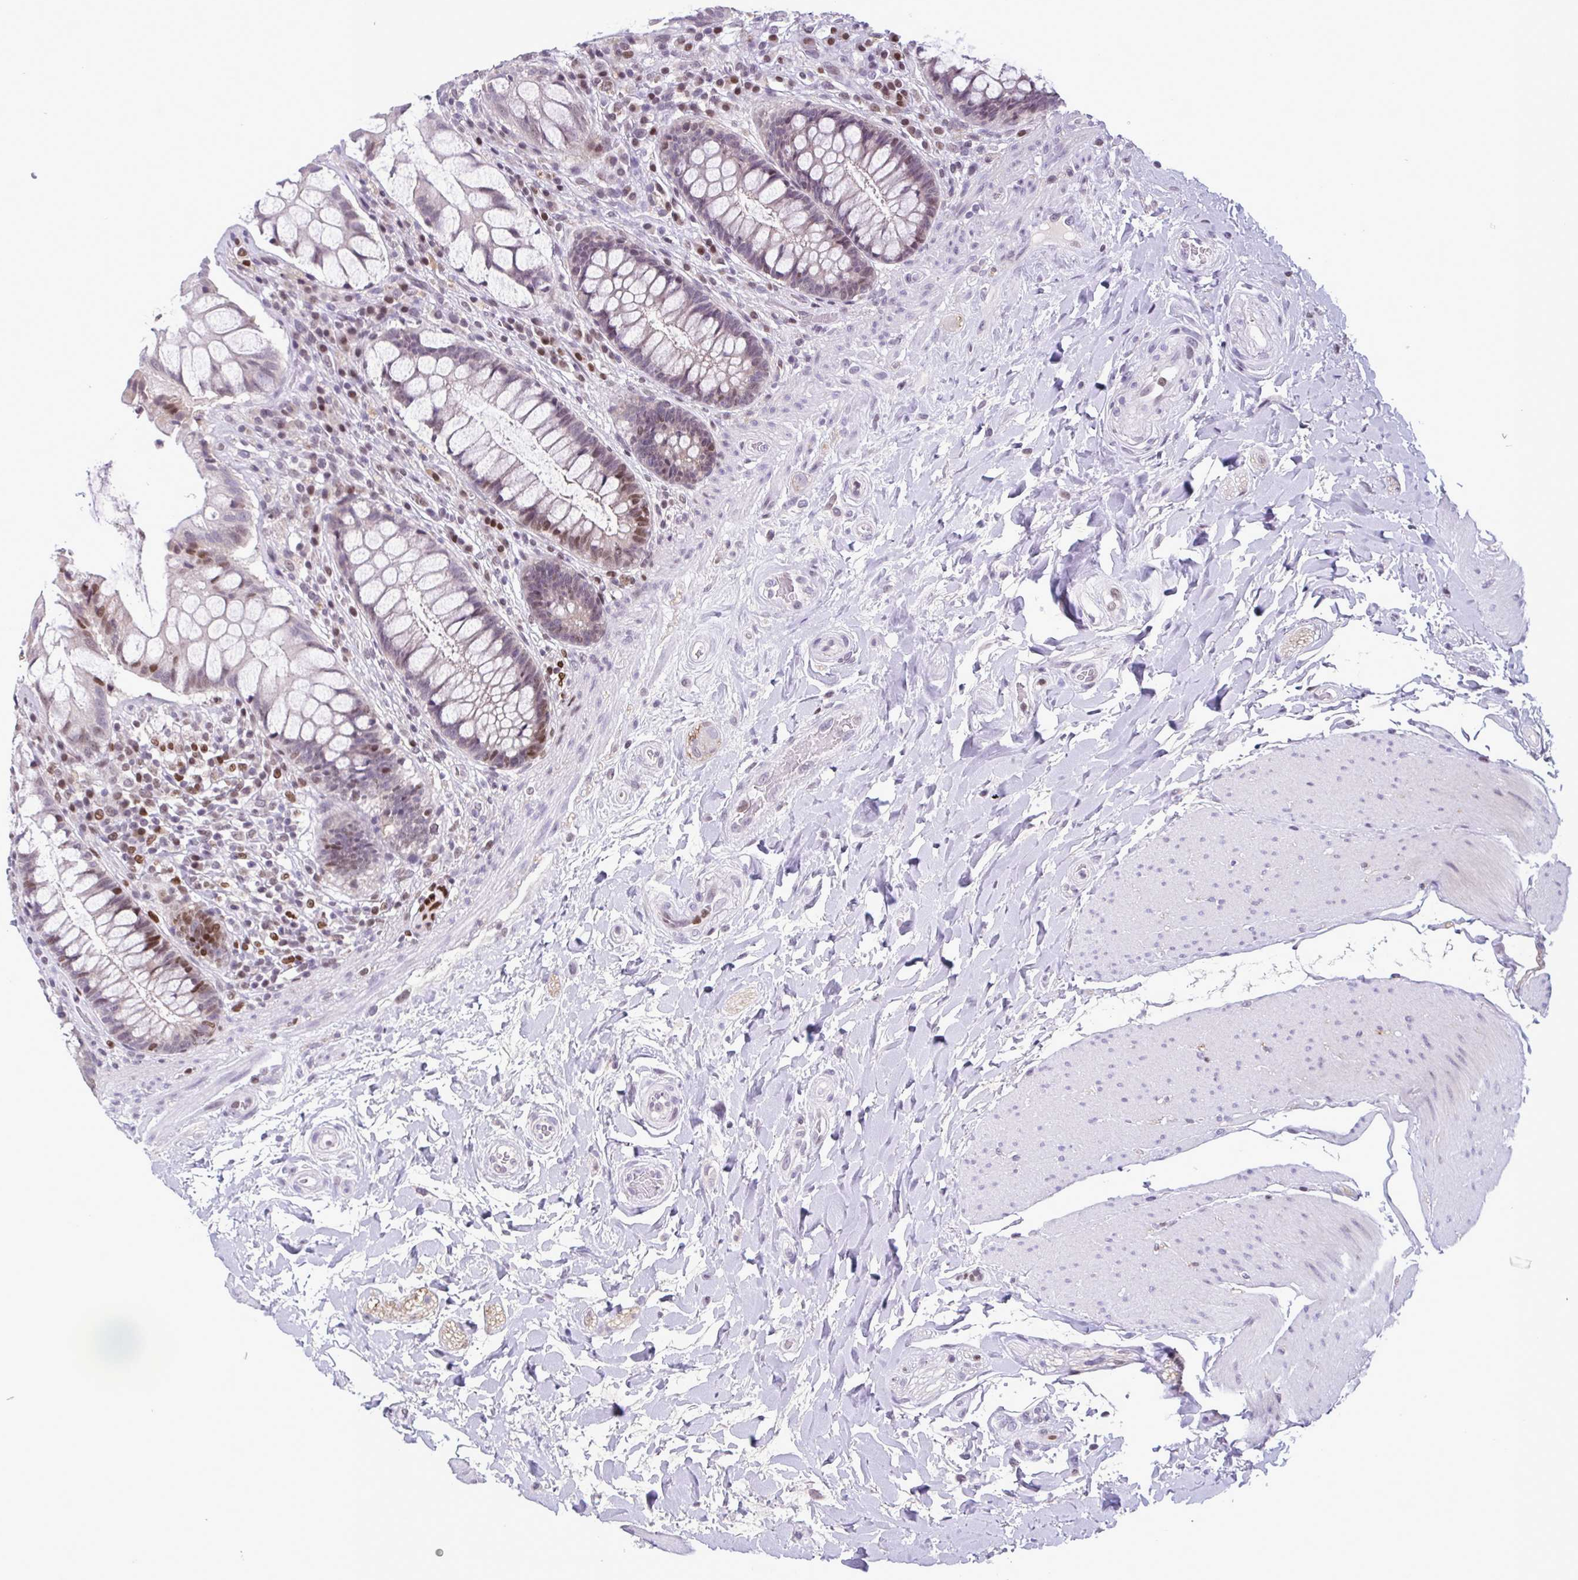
{"staining": {"intensity": "moderate", "quantity": "25%-75%", "location": "nuclear"}, "tissue": "rectum", "cell_type": "Glandular cells", "image_type": "normal", "snomed": [{"axis": "morphology", "description": "Normal tissue, NOS"}, {"axis": "topography", "description": "Rectum"}], "caption": "This histopathology image displays immunohistochemistry staining of normal human rectum, with medium moderate nuclear staining in approximately 25%-75% of glandular cells.", "gene": "IRF1", "patient": {"sex": "female", "age": 58}}